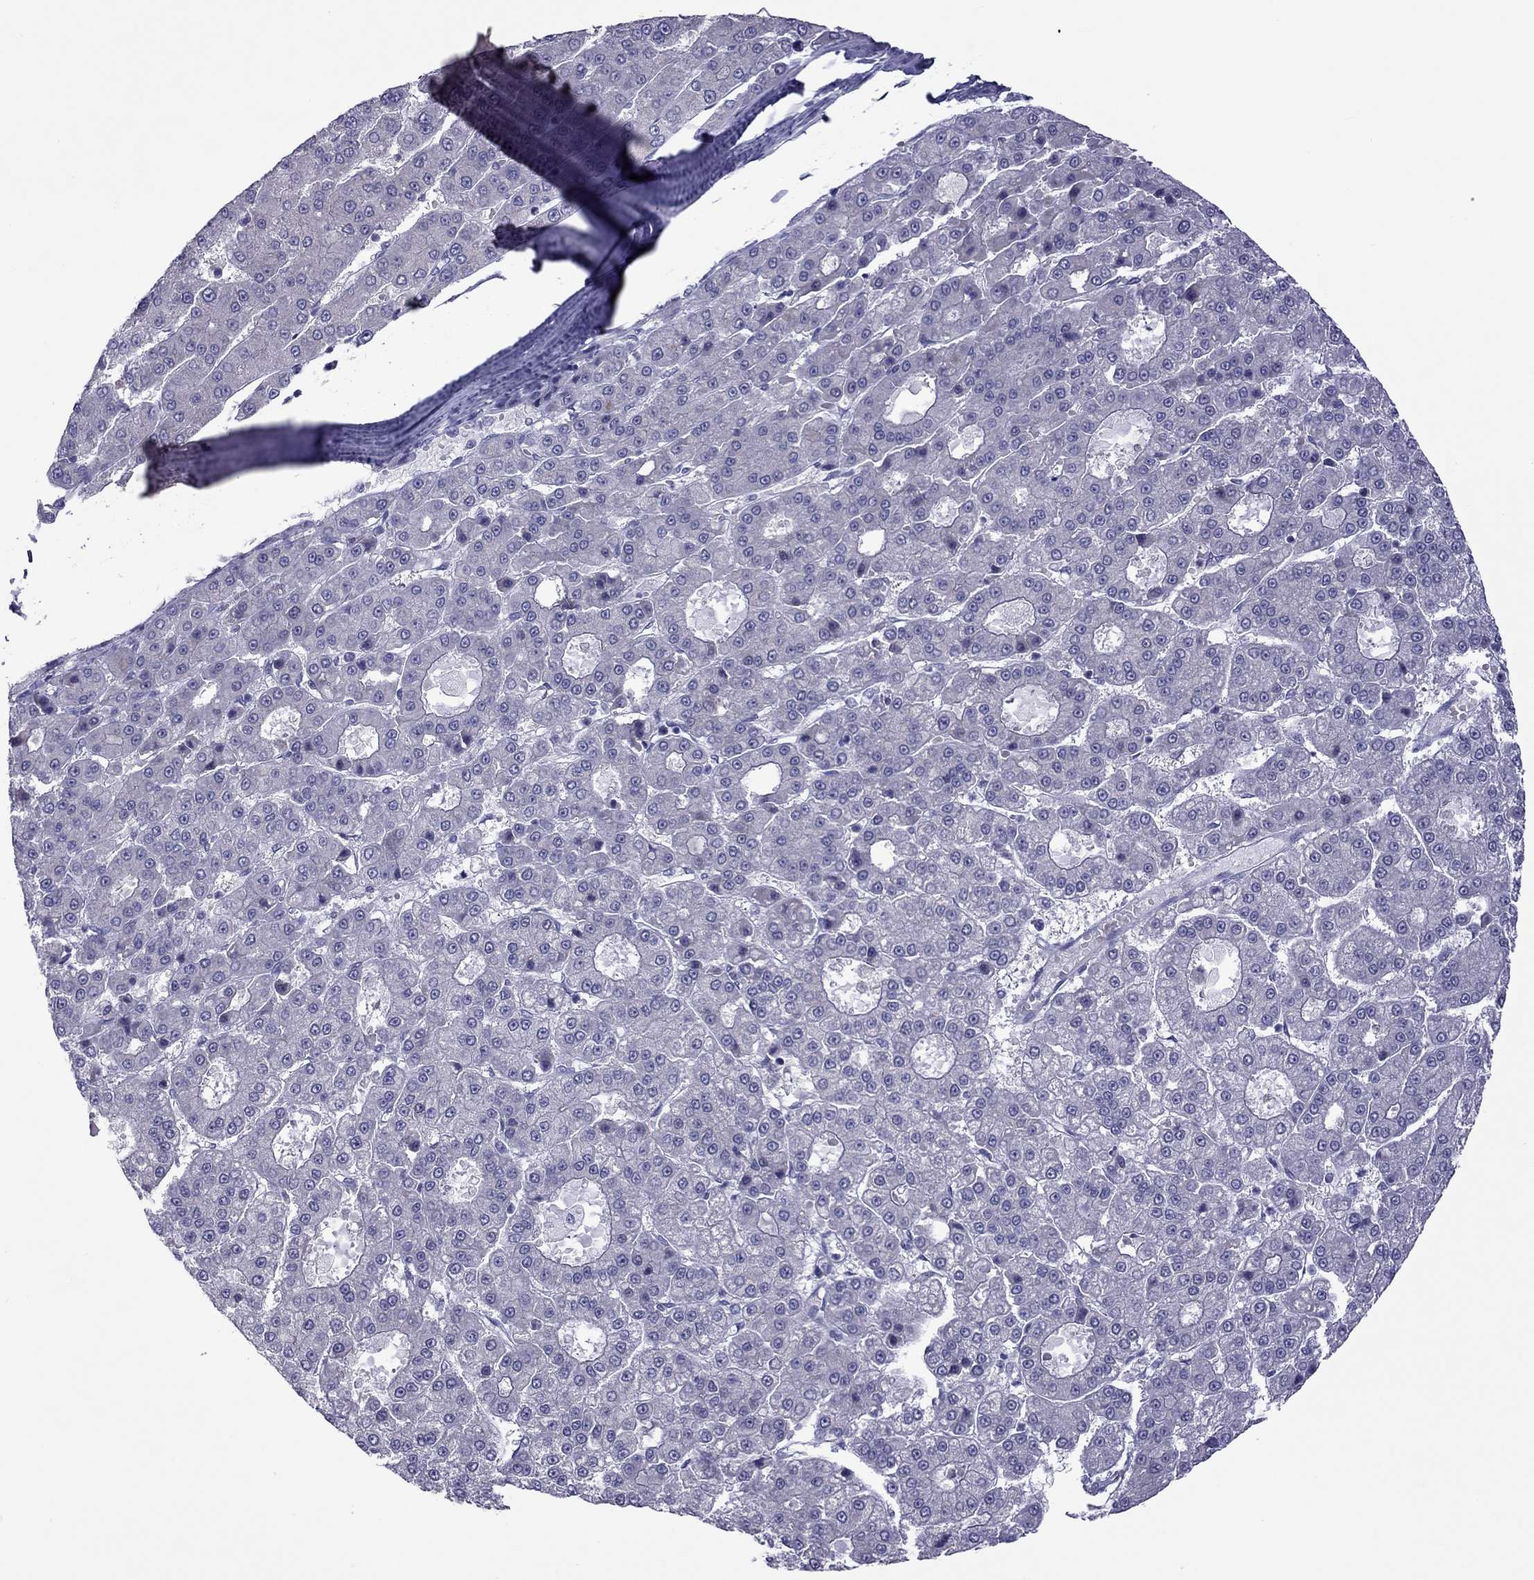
{"staining": {"intensity": "negative", "quantity": "none", "location": "none"}, "tissue": "liver cancer", "cell_type": "Tumor cells", "image_type": "cancer", "snomed": [{"axis": "morphology", "description": "Carcinoma, Hepatocellular, NOS"}, {"axis": "topography", "description": "Liver"}], "caption": "Protein analysis of liver hepatocellular carcinoma demonstrates no significant expression in tumor cells.", "gene": "TEX14", "patient": {"sex": "male", "age": 70}}